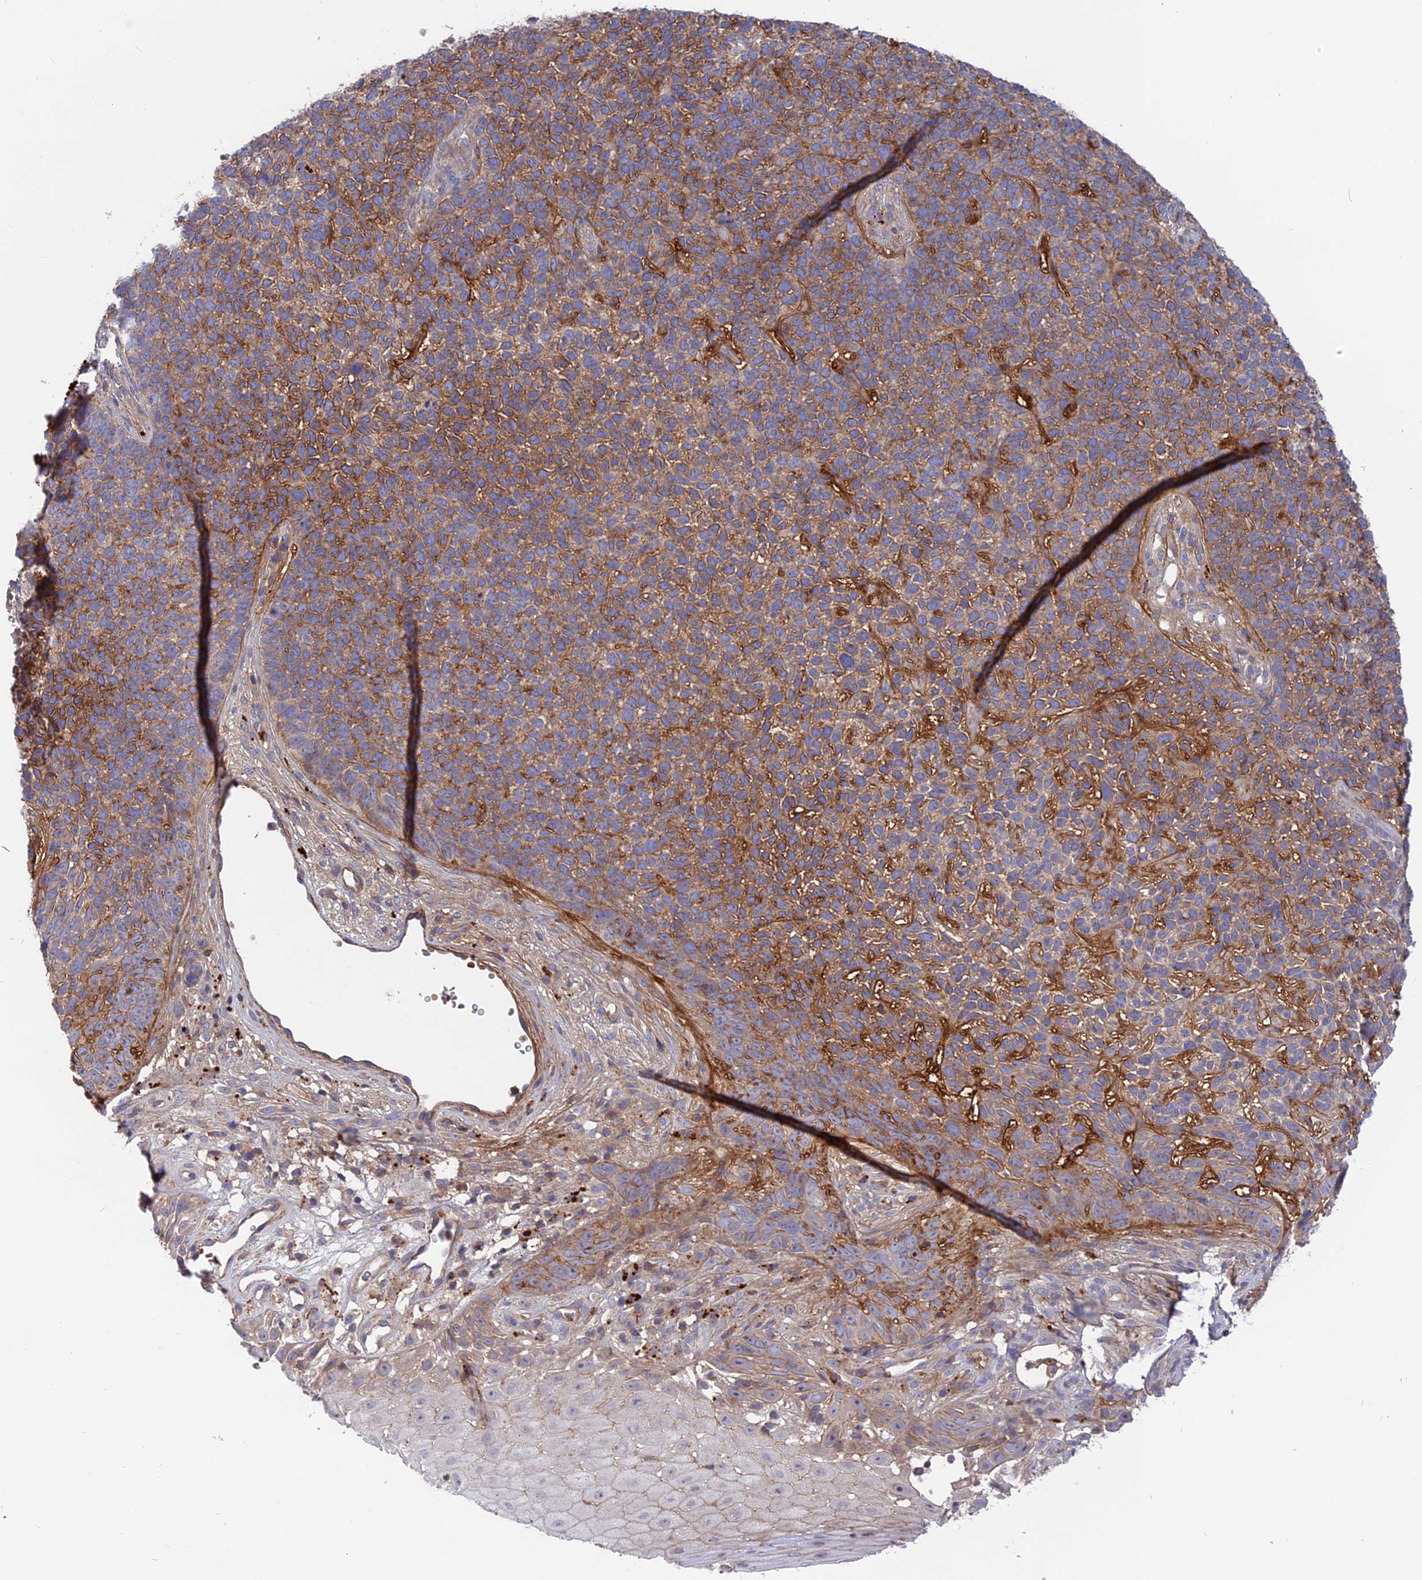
{"staining": {"intensity": "moderate", "quantity": ">75%", "location": "cytoplasmic/membranous"}, "tissue": "skin cancer", "cell_type": "Tumor cells", "image_type": "cancer", "snomed": [{"axis": "morphology", "description": "Basal cell carcinoma"}, {"axis": "topography", "description": "Skin"}], "caption": "Basal cell carcinoma (skin) stained for a protein reveals moderate cytoplasmic/membranous positivity in tumor cells.", "gene": "CPNE7", "patient": {"sex": "female", "age": 84}}